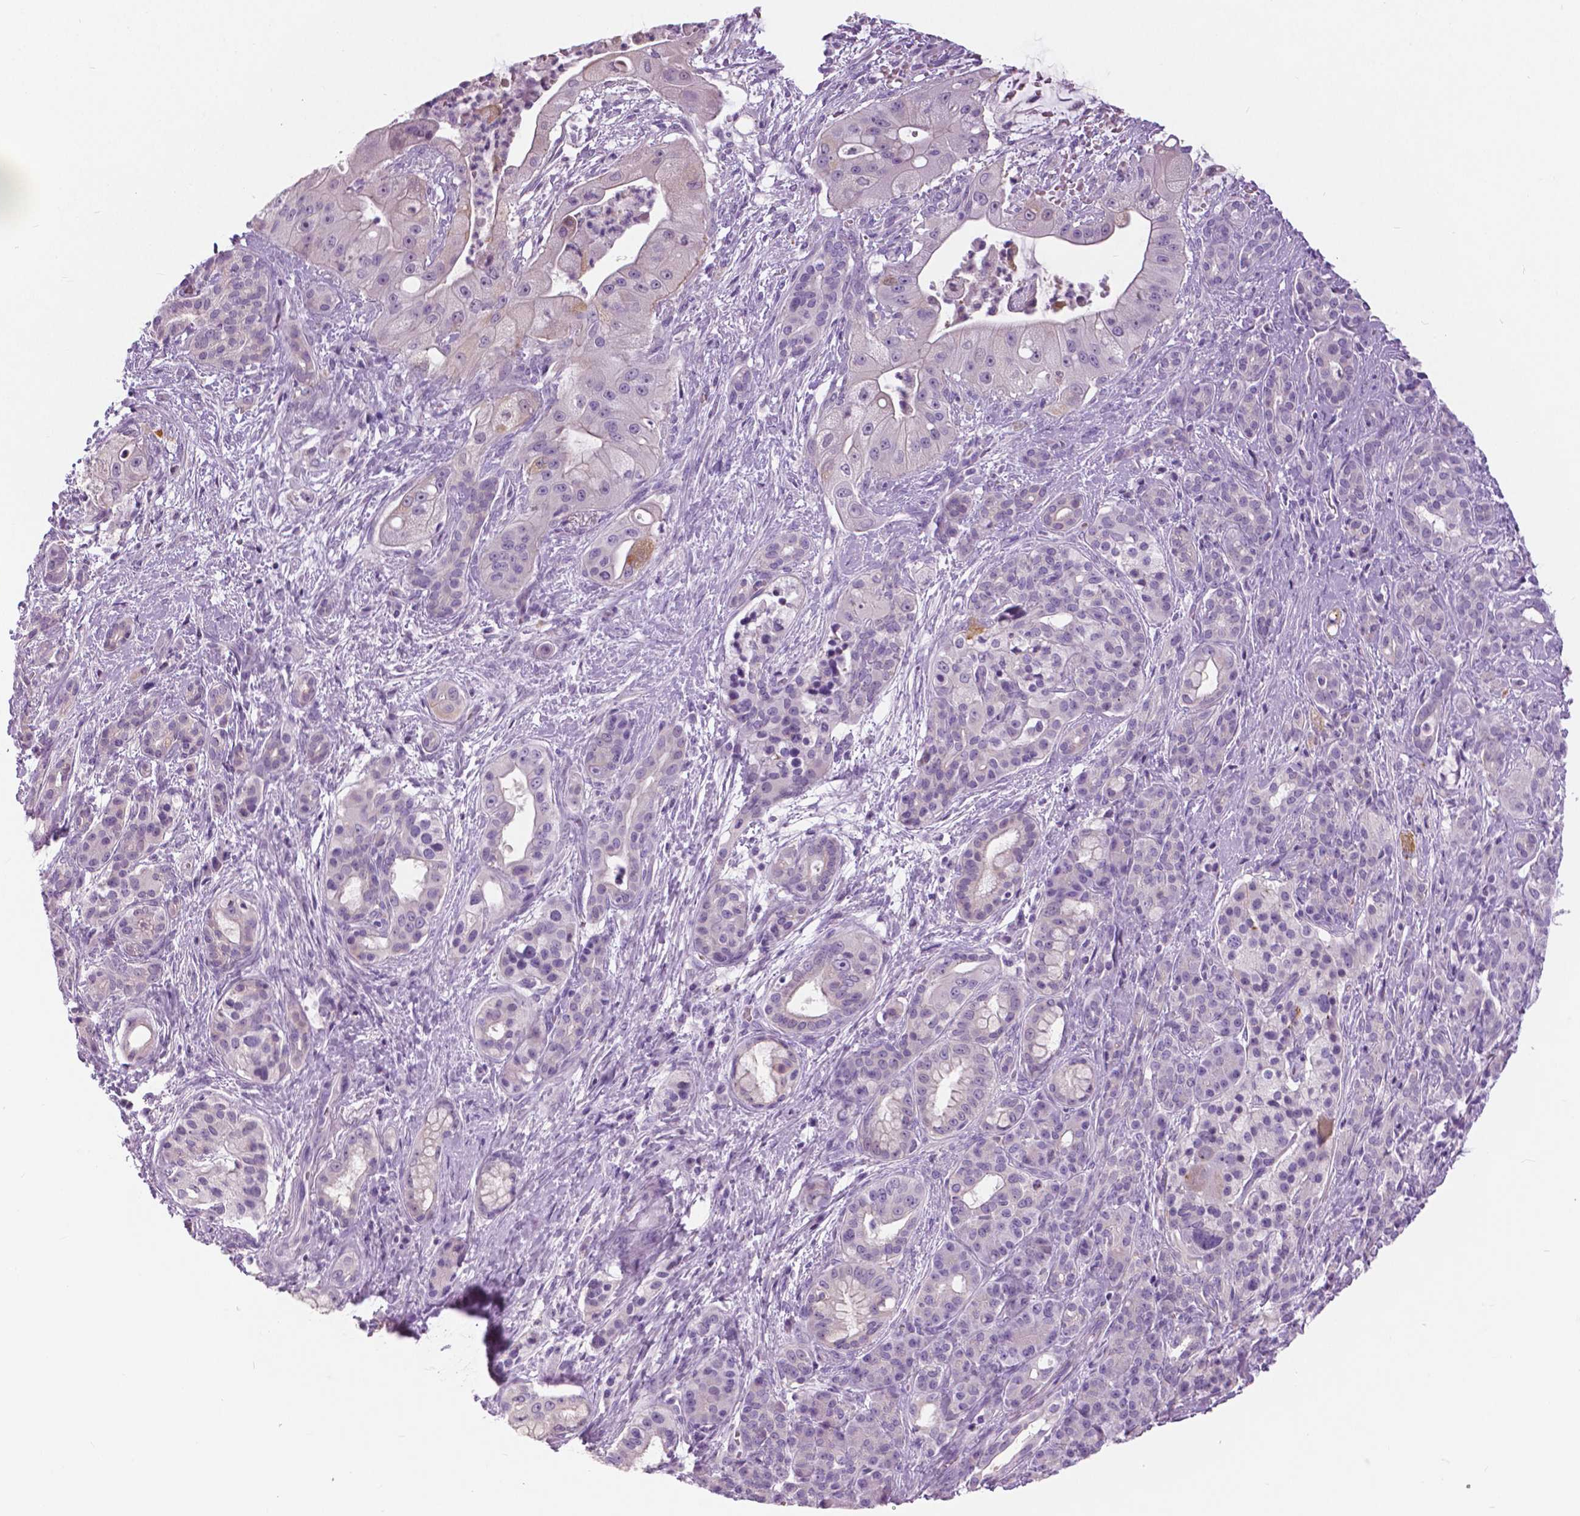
{"staining": {"intensity": "negative", "quantity": "none", "location": "none"}, "tissue": "pancreatic cancer", "cell_type": "Tumor cells", "image_type": "cancer", "snomed": [{"axis": "morphology", "description": "Normal tissue, NOS"}, {"axis": "morphology", "description": "Inflammation, NOS"}, {"axis": "morphology", "description": "Adenocarcinoma, NOS"}, {"axis": "topography", "description": "Pancreas"}], "caption": "This is a photomicrograph of immunohistochemistry staining of adenocarcinoma (pancreatic), which shows no staining in tumor cells.", "gene": "TP53TG5", "patient": {"sex": "male", "age": 57}}